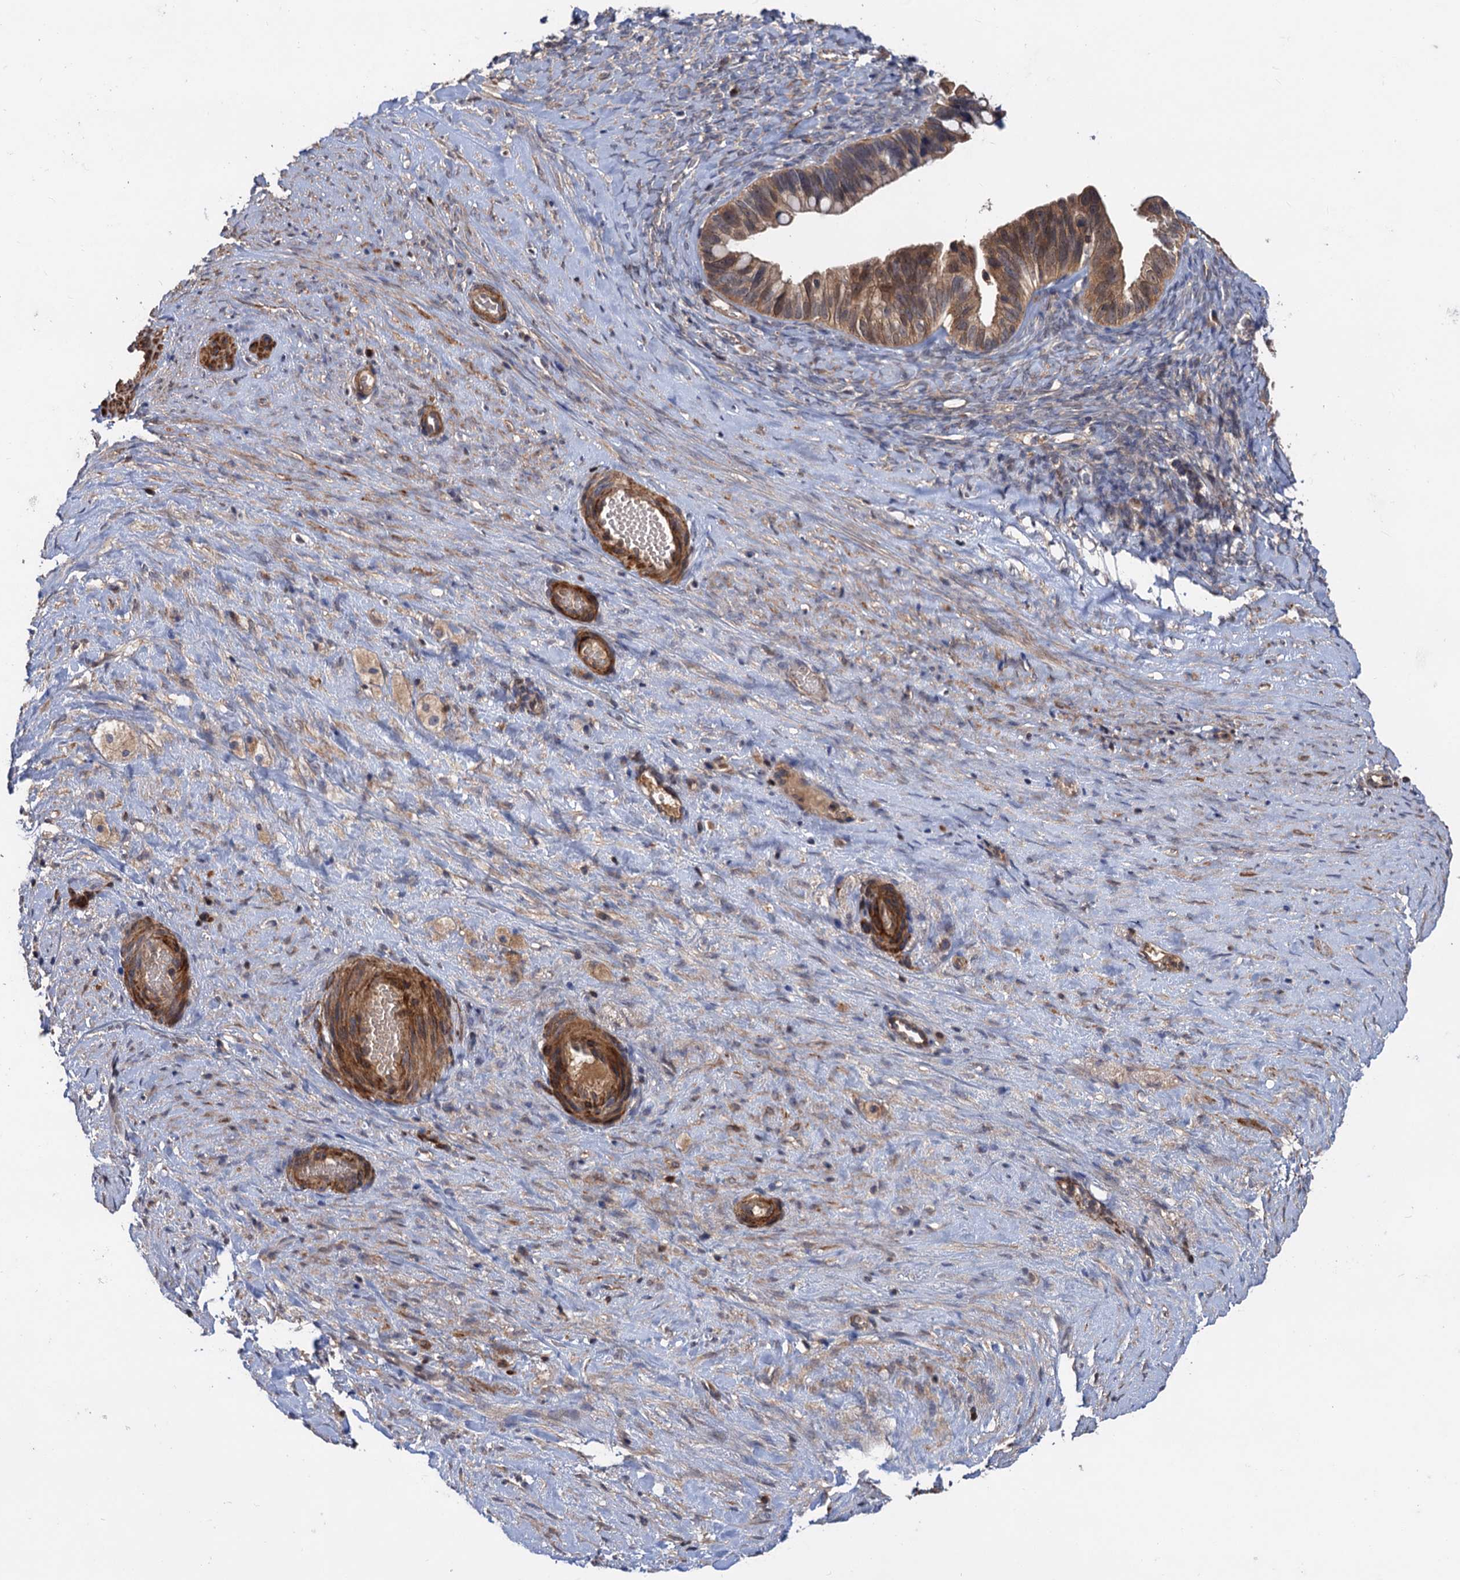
{"staining": {"intensity": "moderate", "quantity": ">75%", "location": "cytoplasmic/membranous"}, "tissue": "ovarian cancer", "cell_type": "Tumor cells", "image_type": "cancer", "snomed": [{"axis": "morphology", "description": "Cystadenocarcinoma, serous, NOS"}, {"axis": "topography", "description": "Ovary"}], "caption": "DAB immunohistochemical staining of ovarian cancer reveals moderate cytoplasmic/membranous protein positivity in approximately >75% of tumor cells.", "gene": "DGKA", "patient": {"sex": "female", "age": 56}}